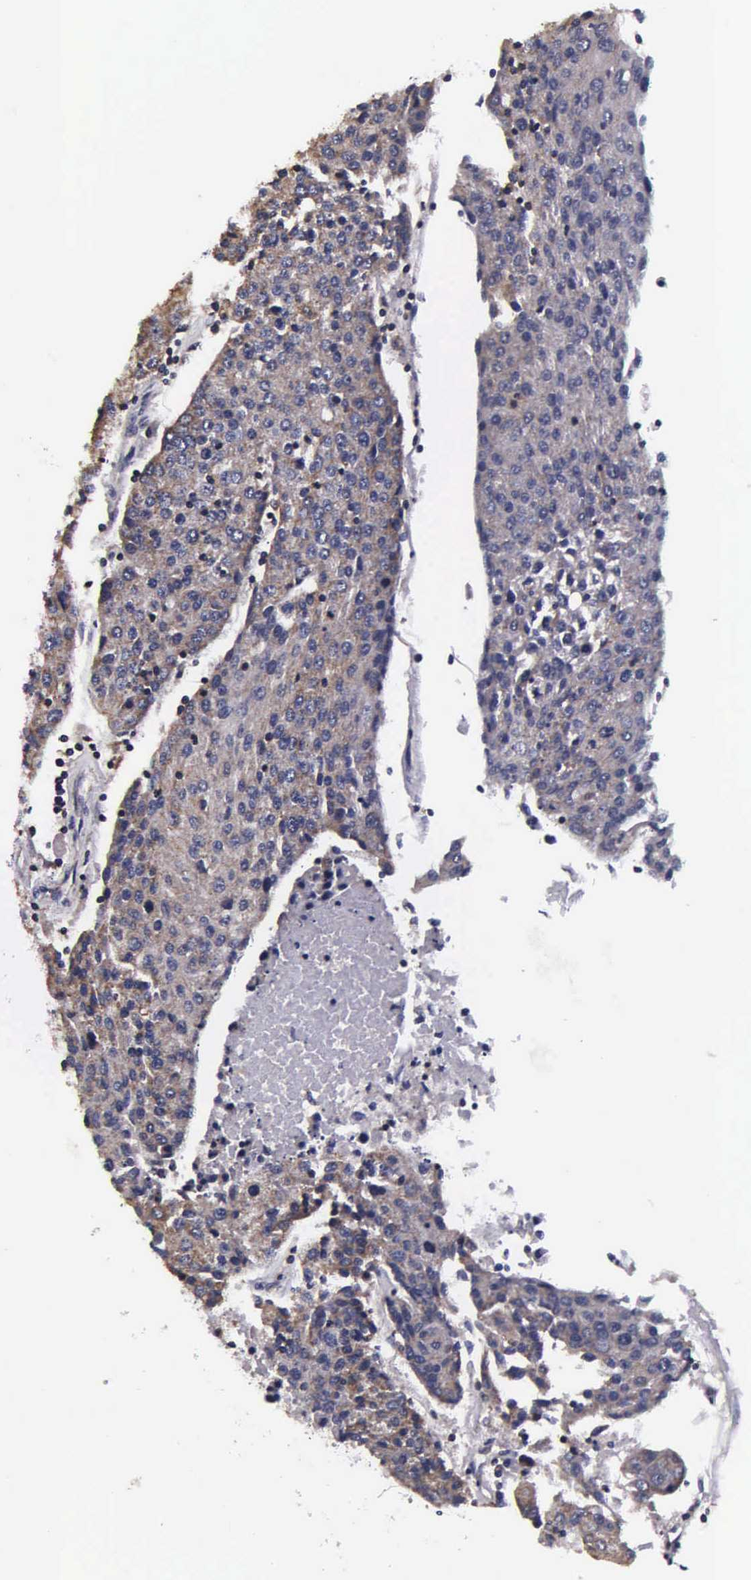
{"staining": {"intensity": "weak", "quantity": ">75%", "location": "cytoplasmic/membranous"}, "tissue": "urothelial cancer", "cell_type": "Tumor cells", "image_type": "cancer", "snomed": [{"axis": "morphology", "description": "Urothelial carcinoma, High grade"}, {"axis": "topography", "description": "Urinary bladder"}], "caption": "Urothelial cancer tissue reveals weak cytoplasmic/membranous positivity in about >75% of tumor cells, visualized by immunohistochemistry.", "gene": "PSMA3", "patient": {"sex": "female", "age": 85}}